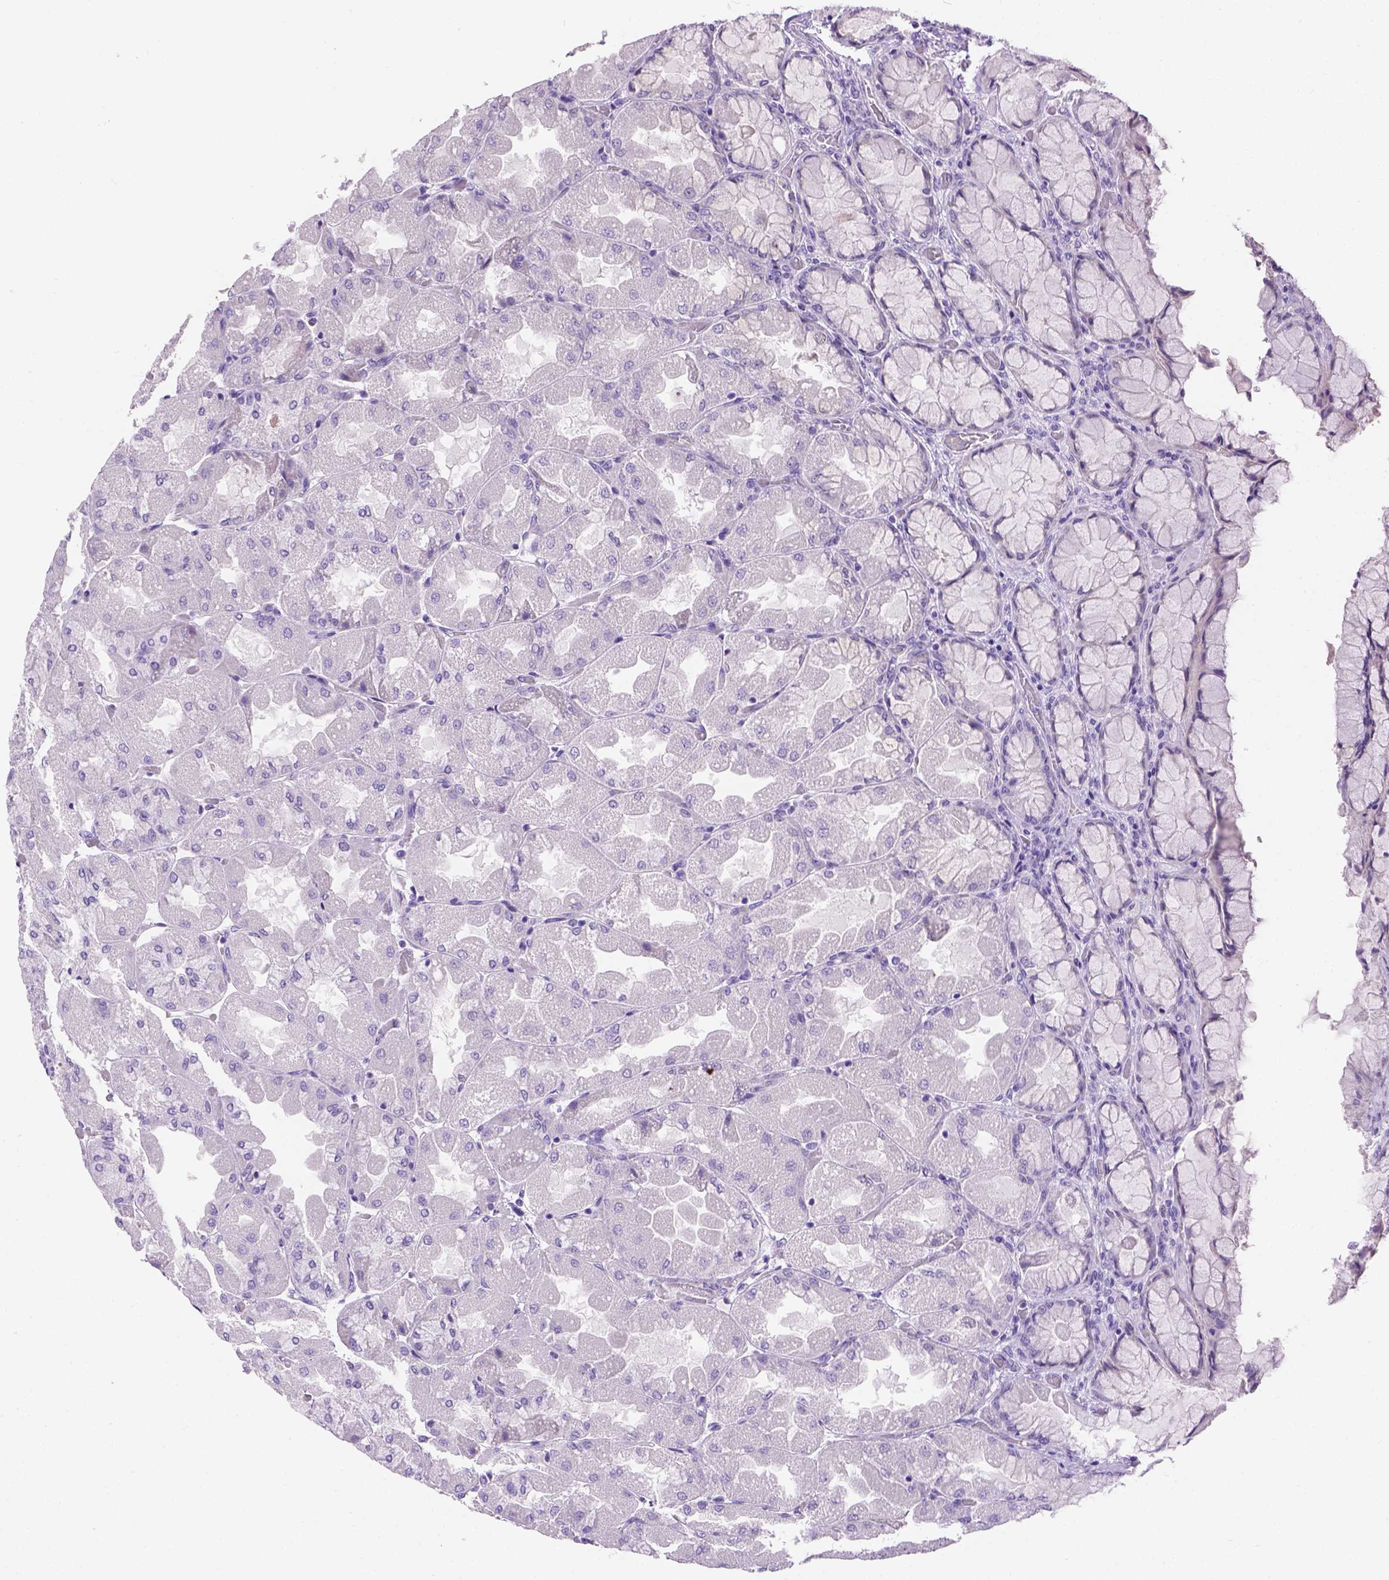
{"staining": {"intensity": "negative", "quantity": "none", "location": "none"}, "tissue": "stomach", "cell_type": "Glandular cells", "image_type": "normal", "snomed": [{"axis": "morphology", "description": "Normal tissue, NOS"}, {"axis": "topography", "description": "Stomach"}], "caption": "Immunohistochemical staining of benign stomach shows no significant positivity in glandular cells. (DAB IHC with hematoxylin counter stain).", "gene": "TMEM38A", "patient": {"sex": "female", "age": 61}}